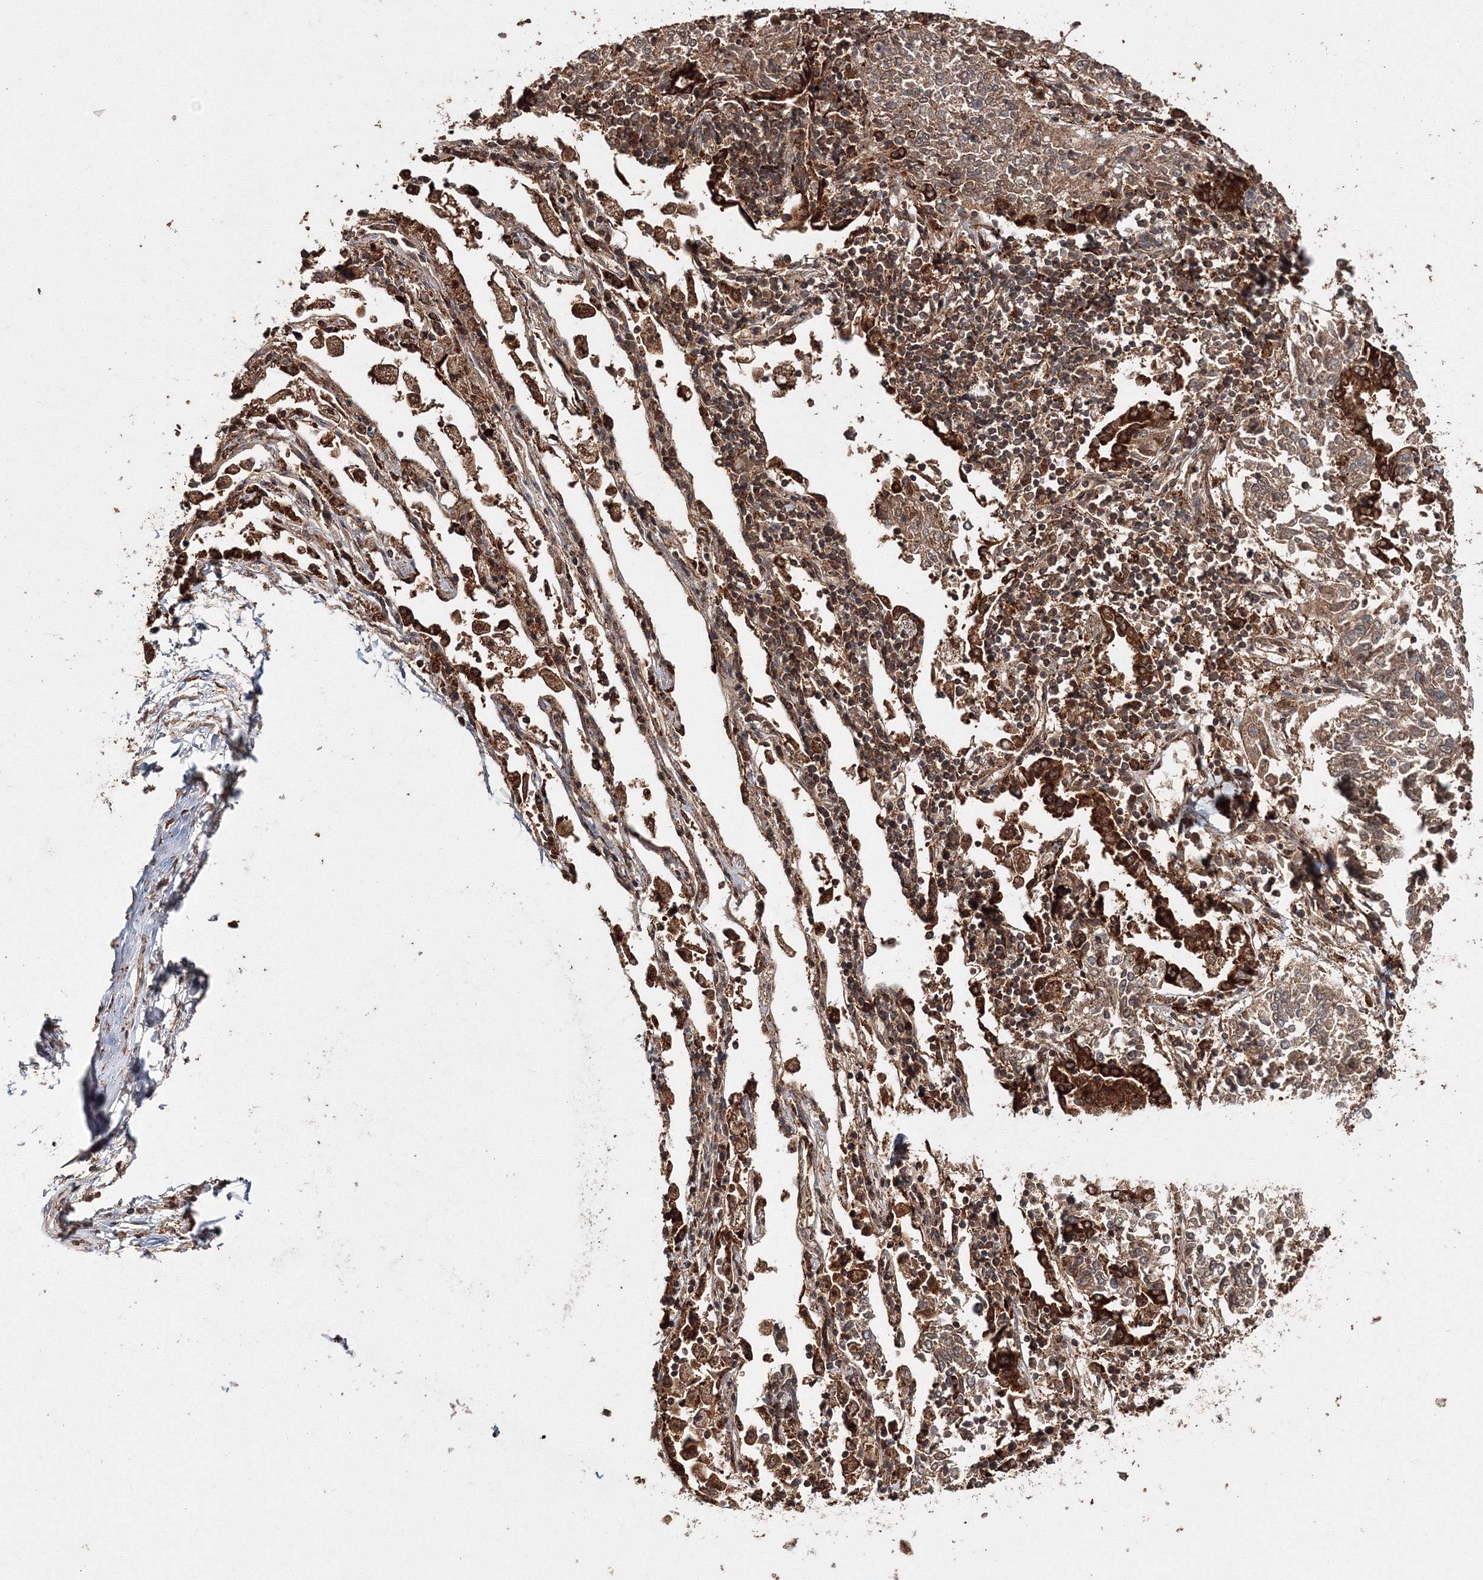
{"staining": {"intensity": "weak", "quantity": ">75%", "location": "cytoplasmic/membranous"}, "tissue": "lung cancer", "cell_type": "Tumor cells", "image_type": "cancer", "snomed": [{"axis": "morphology", "description": "Normal tissue, NOS"}, {"axis": "morphology", "description": "Squamous cell carcinoma, NOS"}, {"axis": "topography", "description": "Cartilage tissue"}, {"axis": "topography", "description": "Lung"}, {"axis": "topography", "description": "Peripheral nerve tissue"}], "caption": "Brown immunohistochemical staining in lung squamous cell carcinoma reveals weak cytoplasmic/membranous expression in about >75% of tumor cells. The staining was performed using DAB (3,3'-diaminobenzidine), with brown indicating positive protein expression. Nuclei are stained blue with hematoxylin.", "gene": "DDO", "patient": {"sex": "female", "age": 49}}